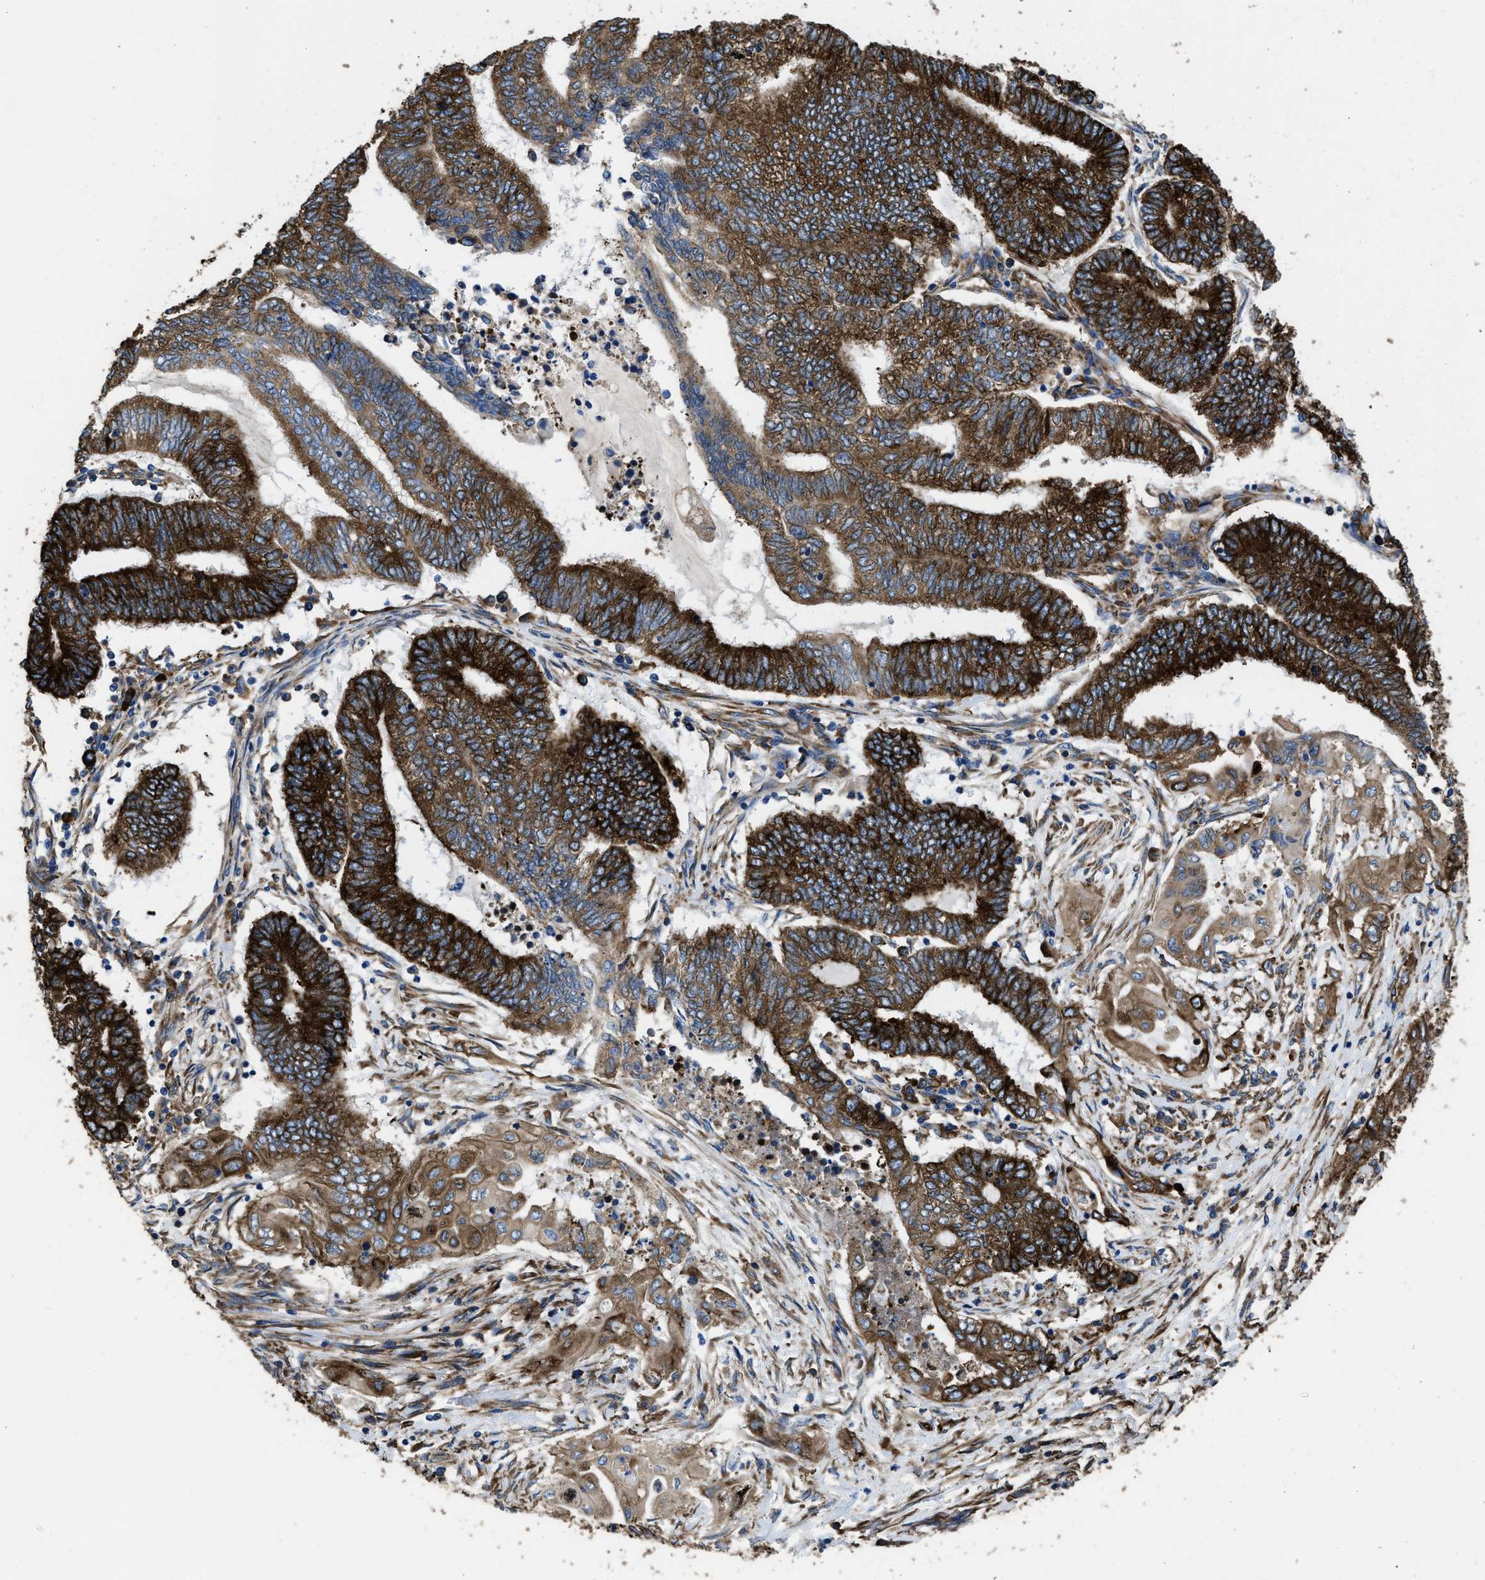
{"staining": {"intensity": "strong", "quantity": ">75%", "location": "cytoplasmic/membranous"}, "tissue": "endometrial cancer", "cell_type": "Tumor cells", "image_type": "cancer", "snomed": [{"axis": "morphology", "description": "Adenocarcinoma, NOS"}, {"axis": "topography", "description": "Uterus"}, {"axis": "topography", "description": "Endometrium"}], "caption": "A histopathology image of human endometrial cancer (adenocarcinoma) stained for a protein shows strong cytoplasmic/membranous brown staining in tumor cells. Ihc stains the protein in brown and the nuclei are stained blue.", "gene": "CAPRIN1", "patient": {"sex": "female", "age": 70}}